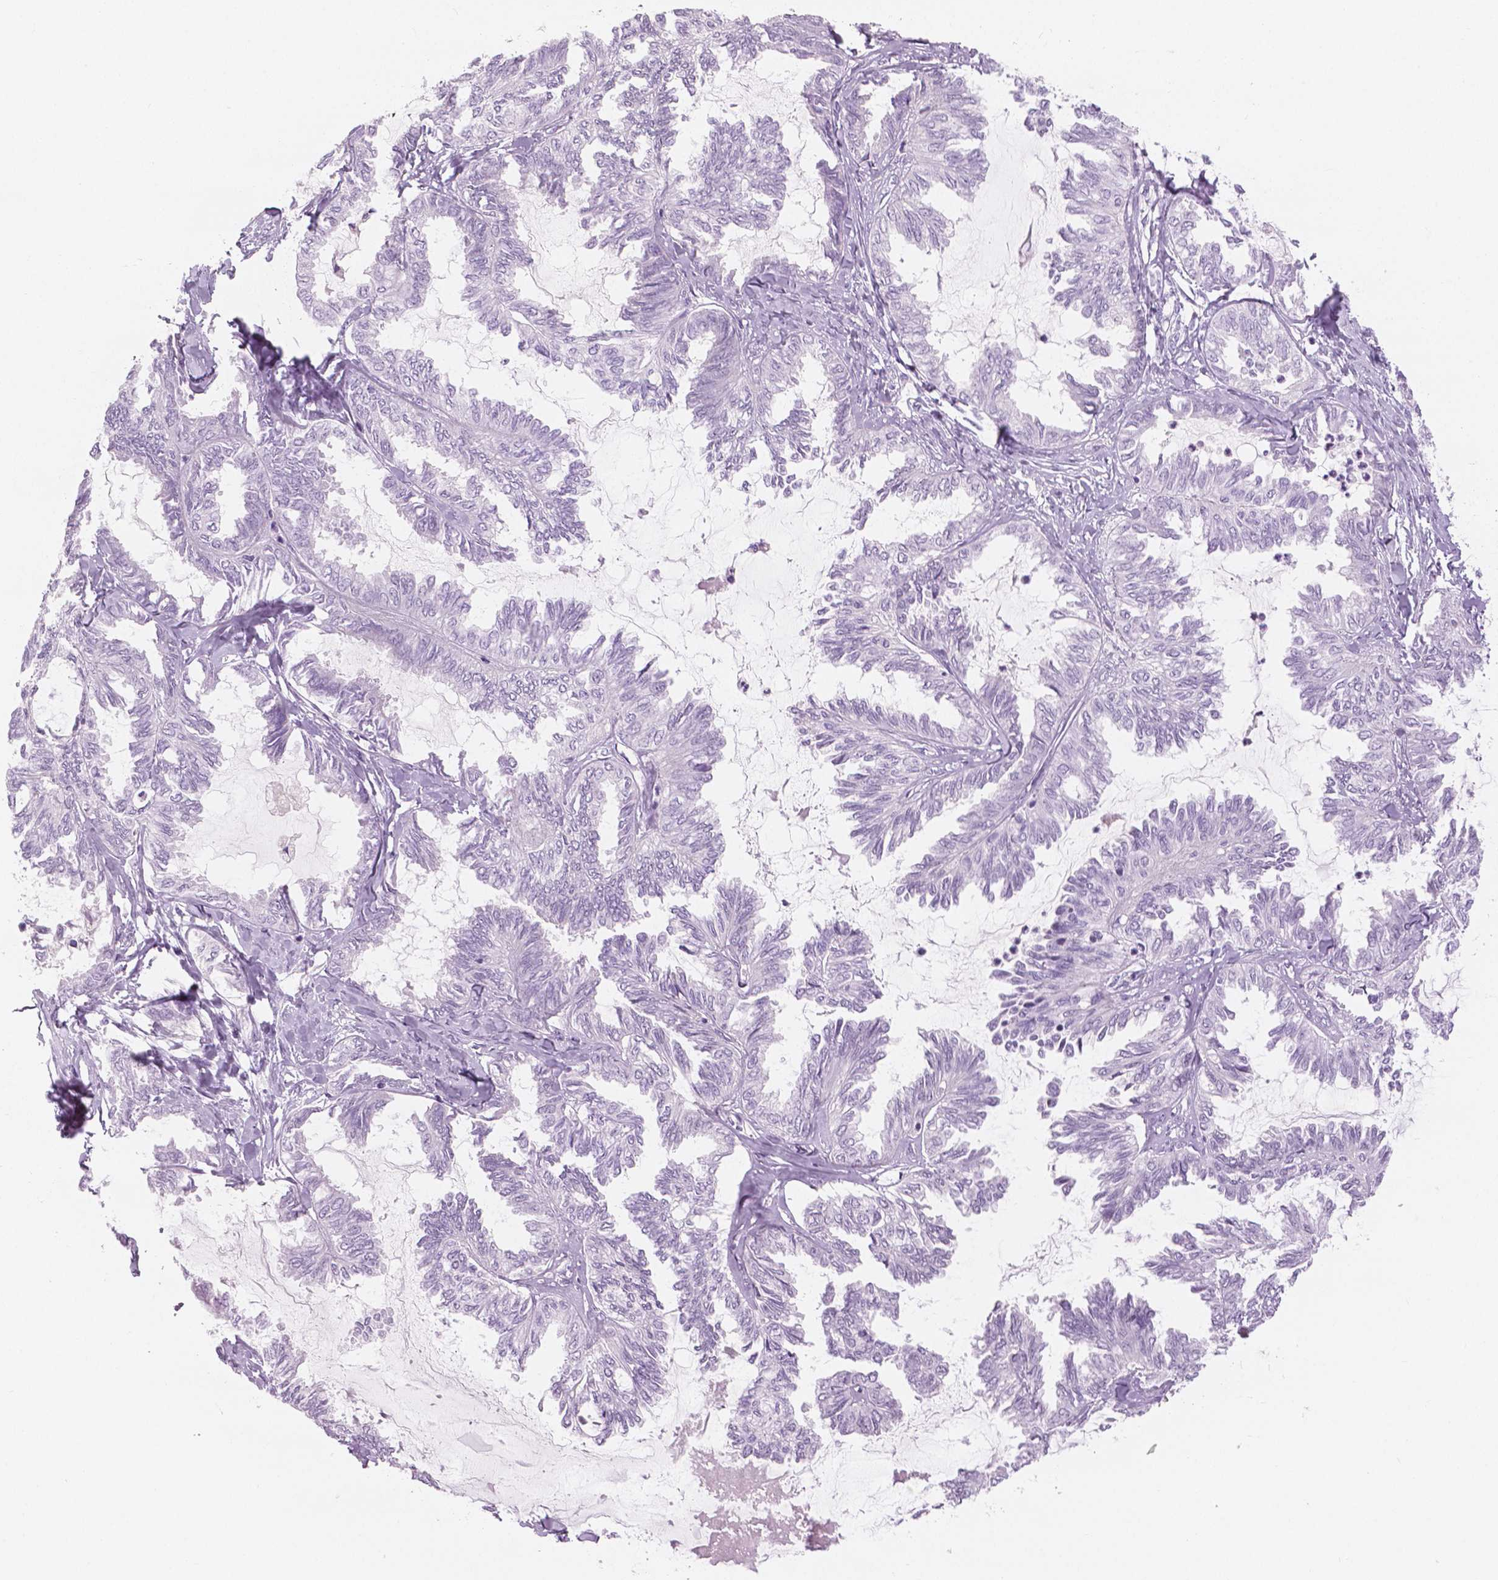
{"staining": {"intensity": "negative", "quantity": "none", "location": "none"}, "tissue": "ovarian cancer", "cell_type": "Tumor cells", "image_type": "cancer", "snomed": [{"axis": "morphology", "description": "Carcinoma, endometroid"}, {"axis": "topography", "description": "Ovary"}], "caption": "A histopathology image of human endometroid carcinoma (ovarian) is negative for staining in tumor cells.", "gene": "SLC24A1", "patient": {"sex": "female", "age": 70}}